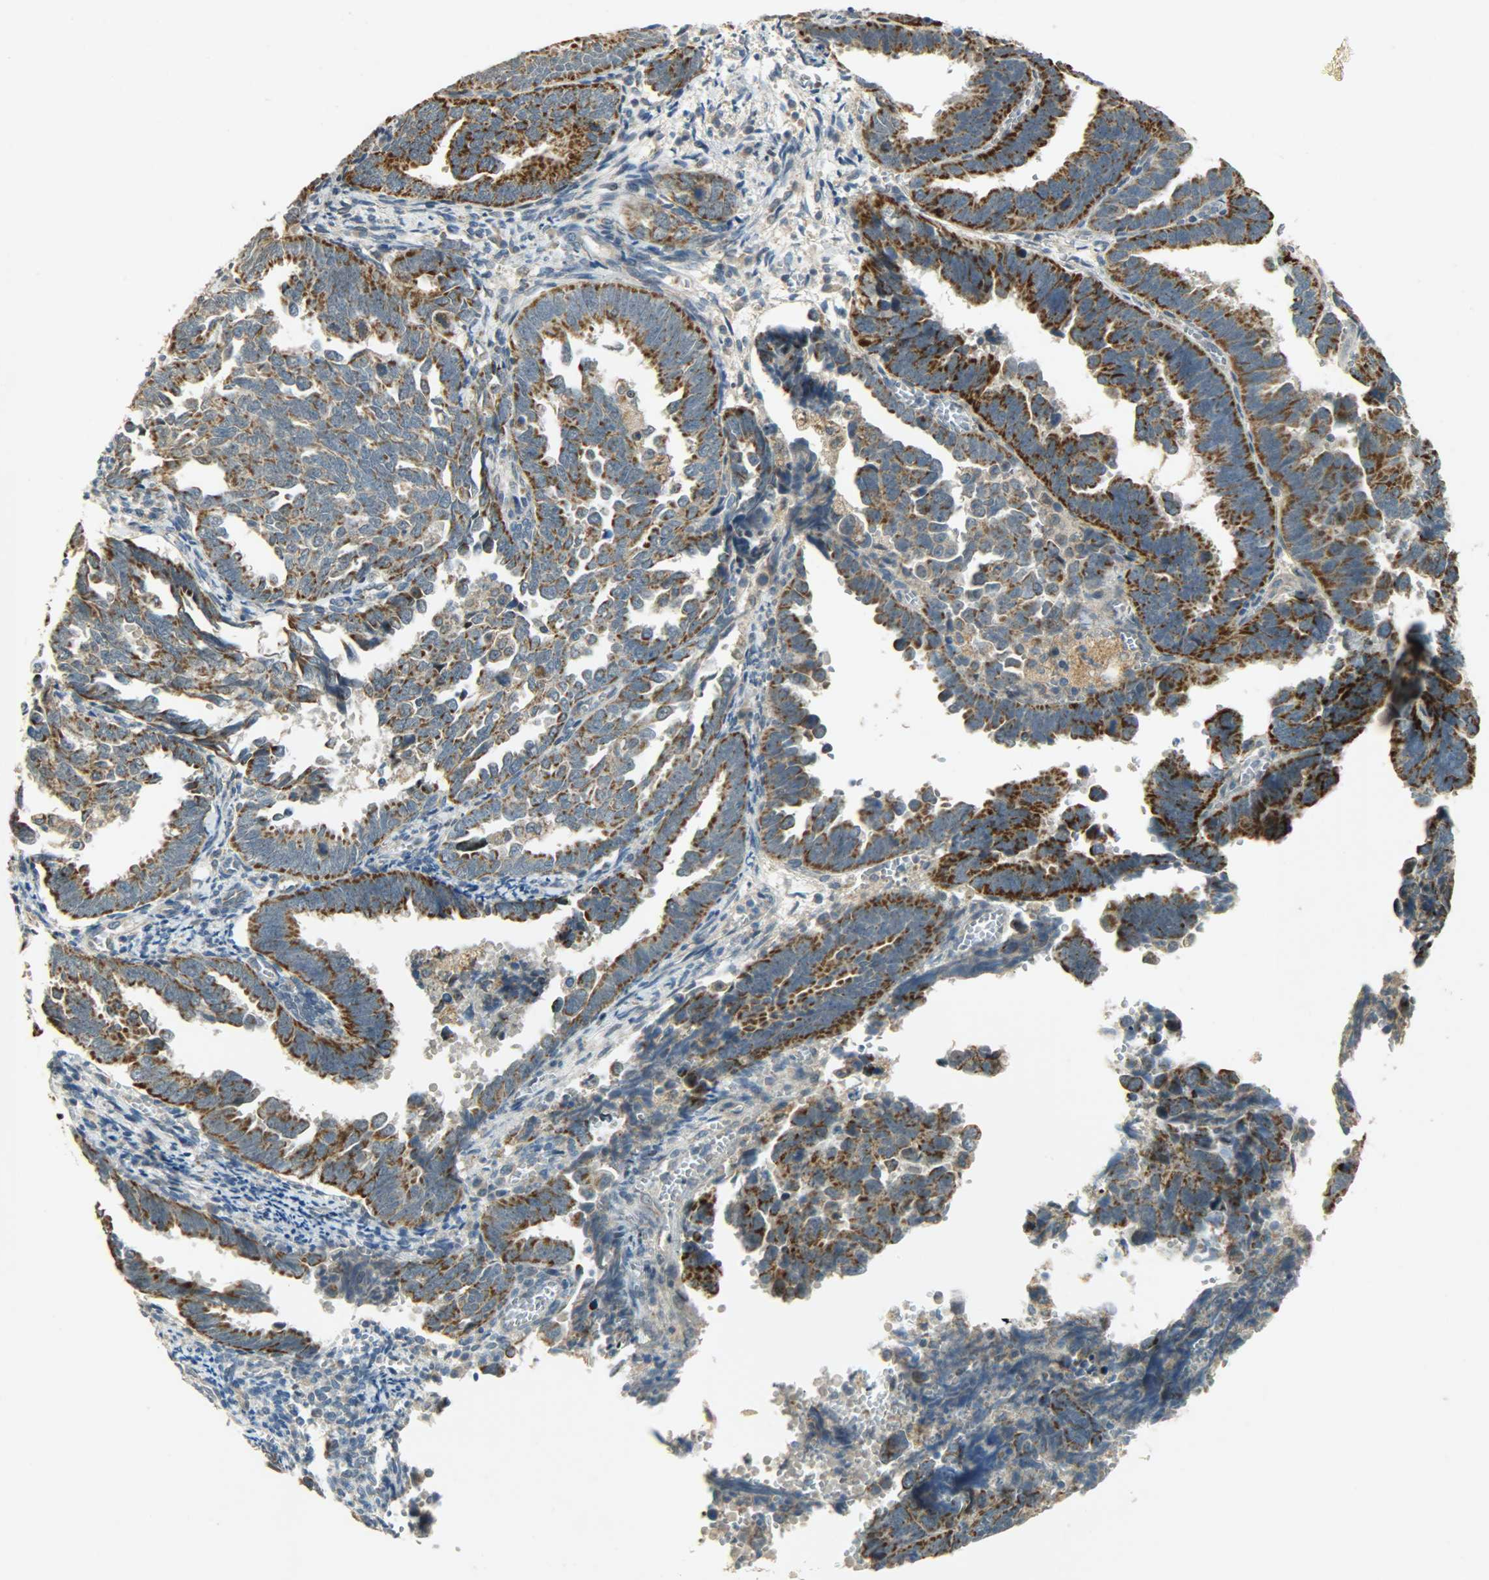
{"staining": {"intensity": "strong", "quantity": ">75%", "location": "cytoplasmic/membranous"}, "tissue": "endometrial cancer", "cell_type": "Tumor cells", "image_type": "cancer", "snomed": [{"axis": "morphology", "description": "Adenocarcinoma, NOS"}, {"axis": "topography", "description": "Endometrium"}], "caption": "A brown stain highlights strong cytoplasmic/membranous positivity of a protein in human endometrial cancer tumor cells.", "gene": "HDHD5", "patient": {"sex": "female", "age": 75}}